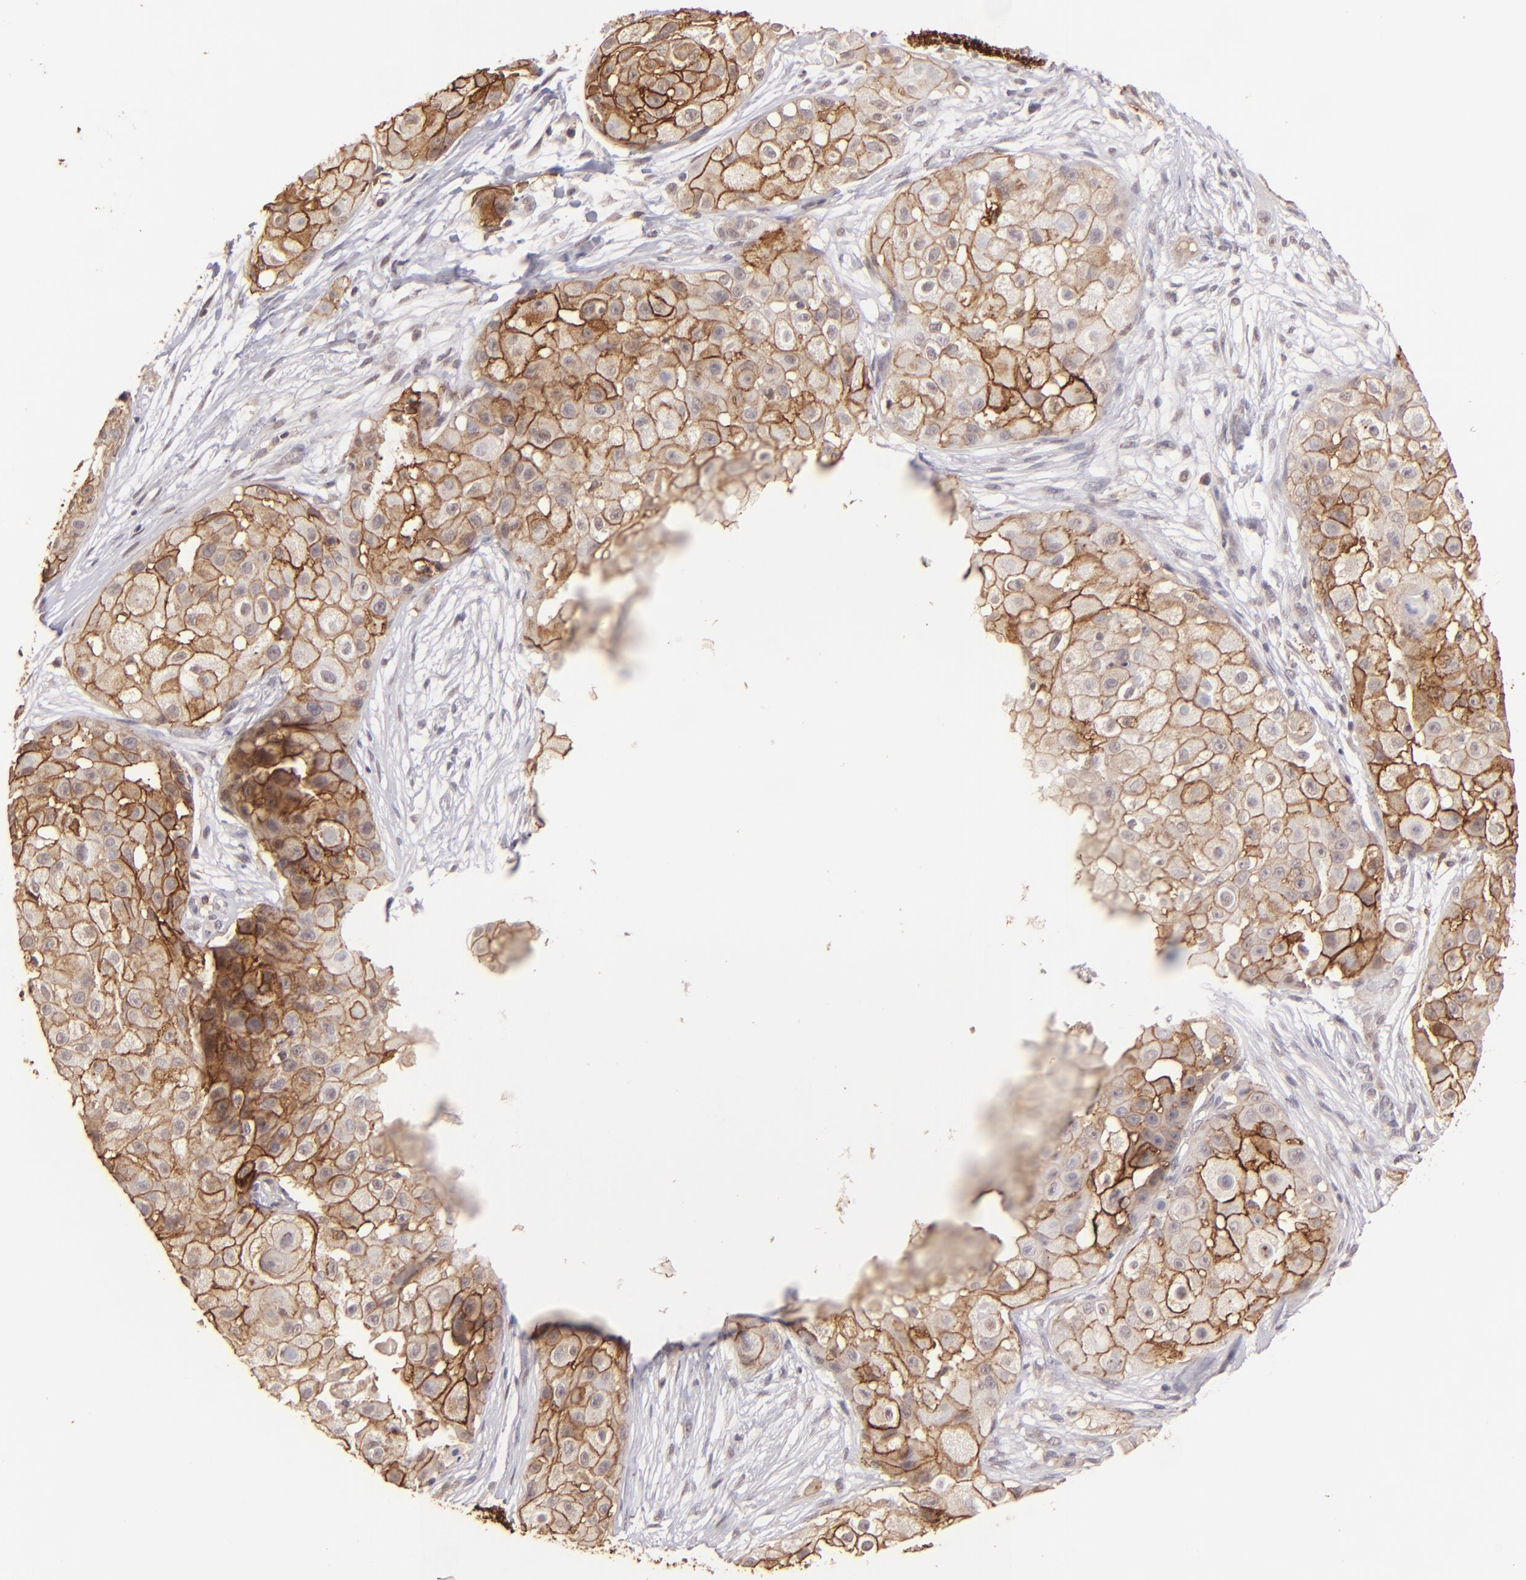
{"staining": {"intensity": "moderate", "quantity": "25%-75%", "location": "cytoplasmic/membranous"}, "tissue": "skin cancer", "cell_type": "Tumor cells", "image_type": "cancer", "snomed": [{"axis": "morphology", "description": "Squamous cell carcinoma, NOS"}, {"axis": "topography", "description": "Skin"}], "caption": "IHC micrograph of neoplastic tissue: human skin cancer (squamous cell carcinoma) stained using IHC reveals medium levels of moderate protein expression localized specifically in the cytoplasmic/membranous of tumor cells, appearing as a cytoplasmic/membranous brown color.", "gene": "CLDN1", "patient": {"sex": "female", "age": 57}}